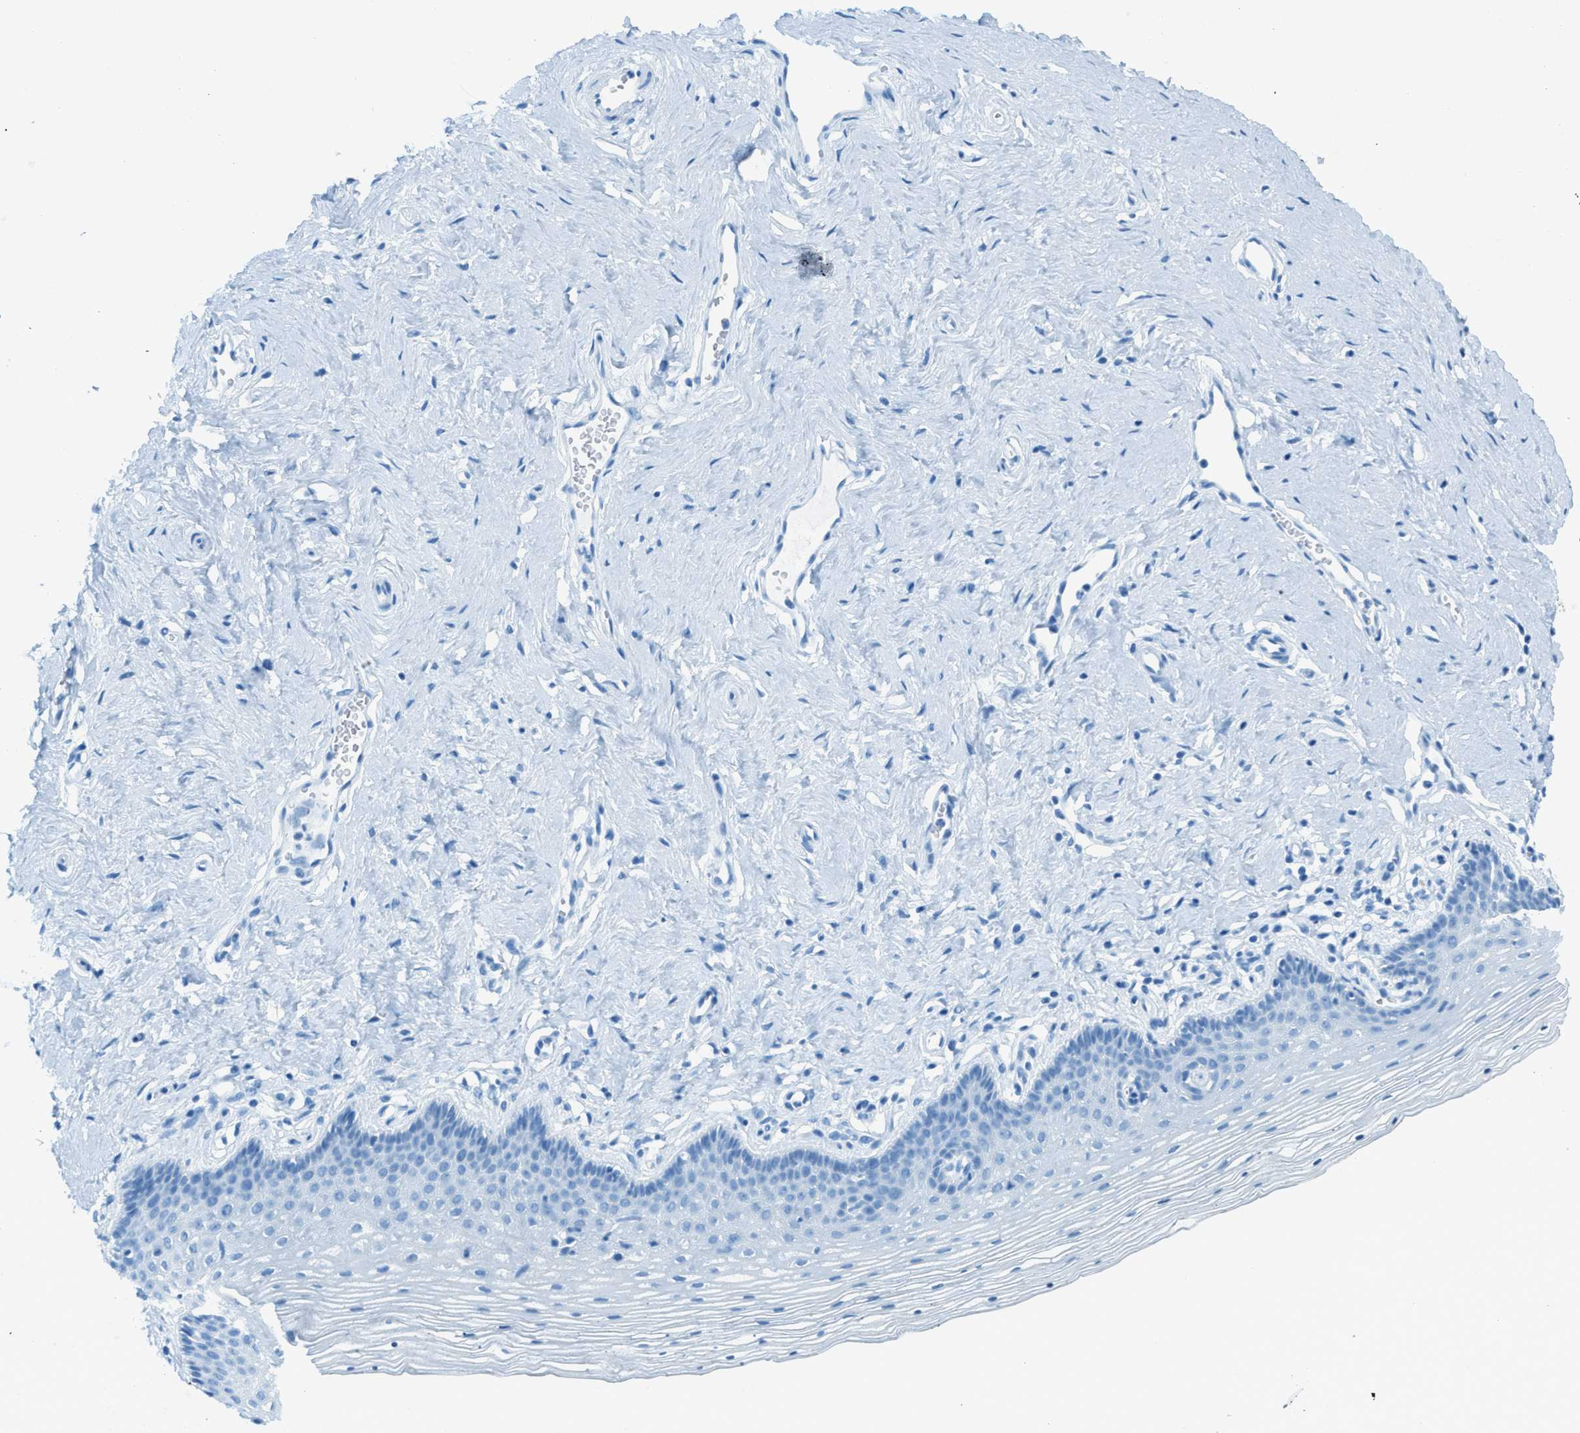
{"staining": {"intensity": "negative", "quantity": "none", "location": "none"}, "tissue": "vagina", "cell_type": "Squamous epithelial cells", "image_type": "normal", "snomed": [{"axis": "morphology", "description": "Normal tissue, NOS"}, {"axis": "topography", "description": "Vagina"}], "caption": "Human vagina stained for a protein using immunohistochemistry demonstrates no expression in squamous epithelial cells.", "gene": "C21orf62", "patient": {"sex": "female", "age": 32}}